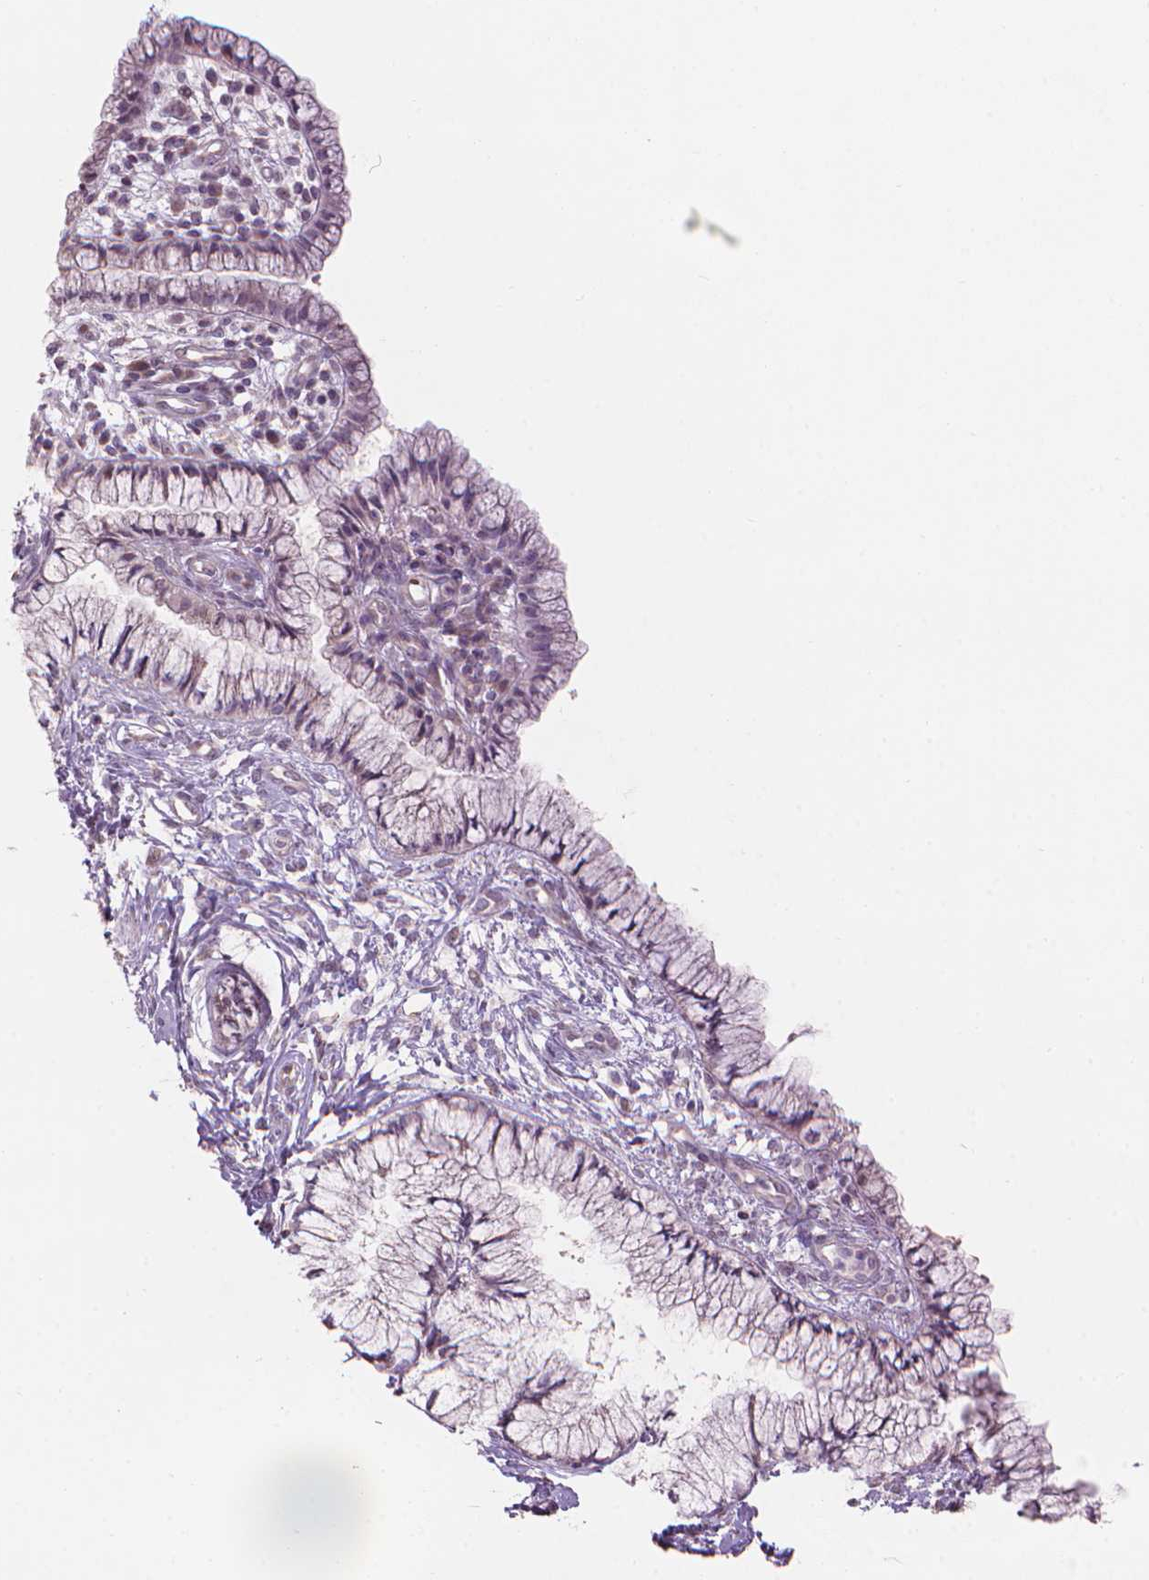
{"staining": {"intensity": "negative", "quantity": "none", "location": "none"}, "tissue": "cervix", "cell_type": "Glandular cells", "image_type": "normal", "snomed": [{"axis": "morphology", "description": "Normal tissue, NOS"}, {"axis": "topography", "description": "Cervix"}], "caption": "Immunohistochemistry (IHC) of unremarkable human cervix exhibits no staining in glandular cells. The staining was performed using DAB (3,3'-diaminobenzidine) to visualize the protein expression in brown, while the nuclei were stained in blue with hematoxylin (Magnification: 20x).", "gene": "IFFO1", "patient": {"sex": "female", "age": 37}}